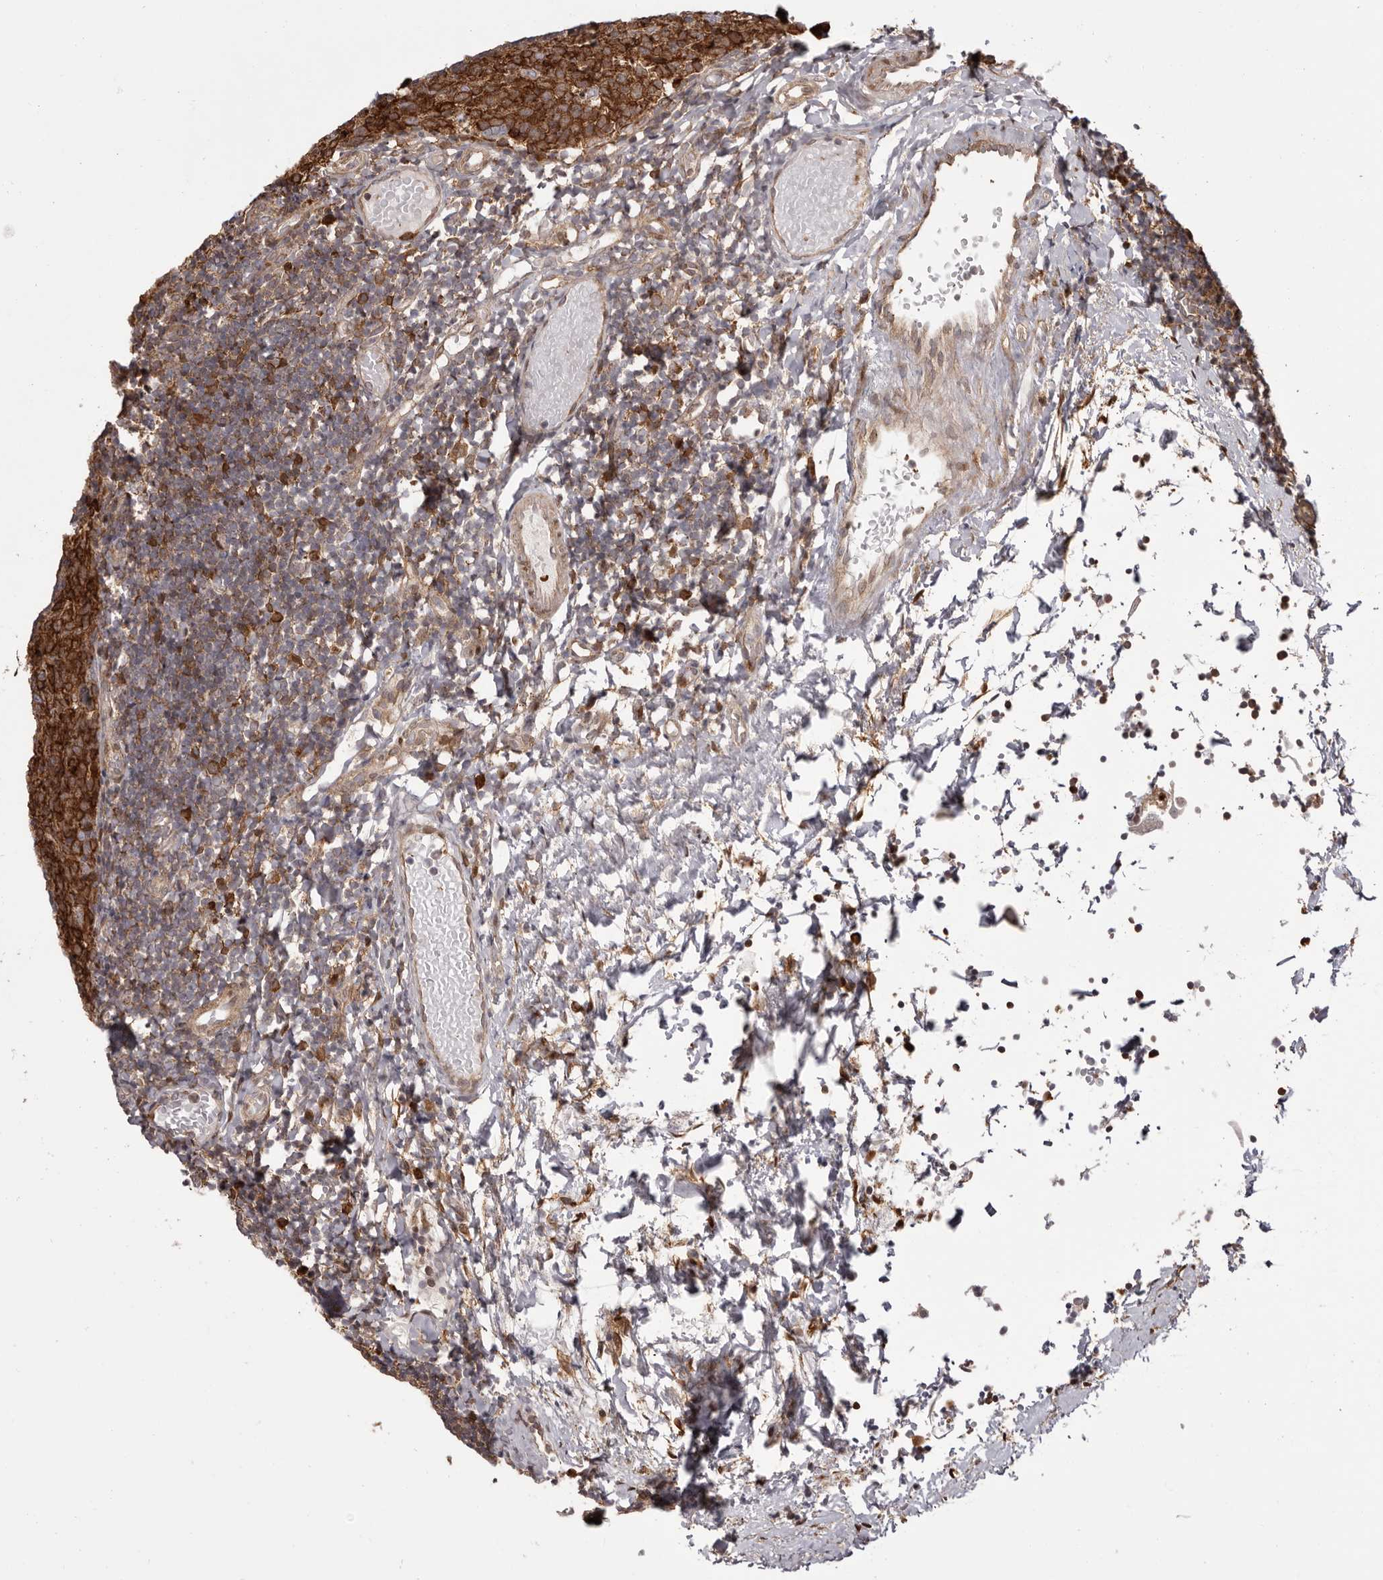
{"staining": {"intensity": "strong", "quantity": "25%-75%", "location": "cytoplasmic/membranous"}, "tissue": "tonsil", "cell_type": "Germinal center cells", "image_type": "normal", "snomed": [{"axis": "morphology", "description": "Normal tissue, NOS"}, {"axis": "topography", "description": "Tonsil"}], "caption": "Tonsil stained for a protein (brown) demonstrates strong cytoplasmic/membranous positive expression in about 25%-75% of germinal center cells.", "gene": "GFOD1", "patient": {"sex": "female", "age": 19}}